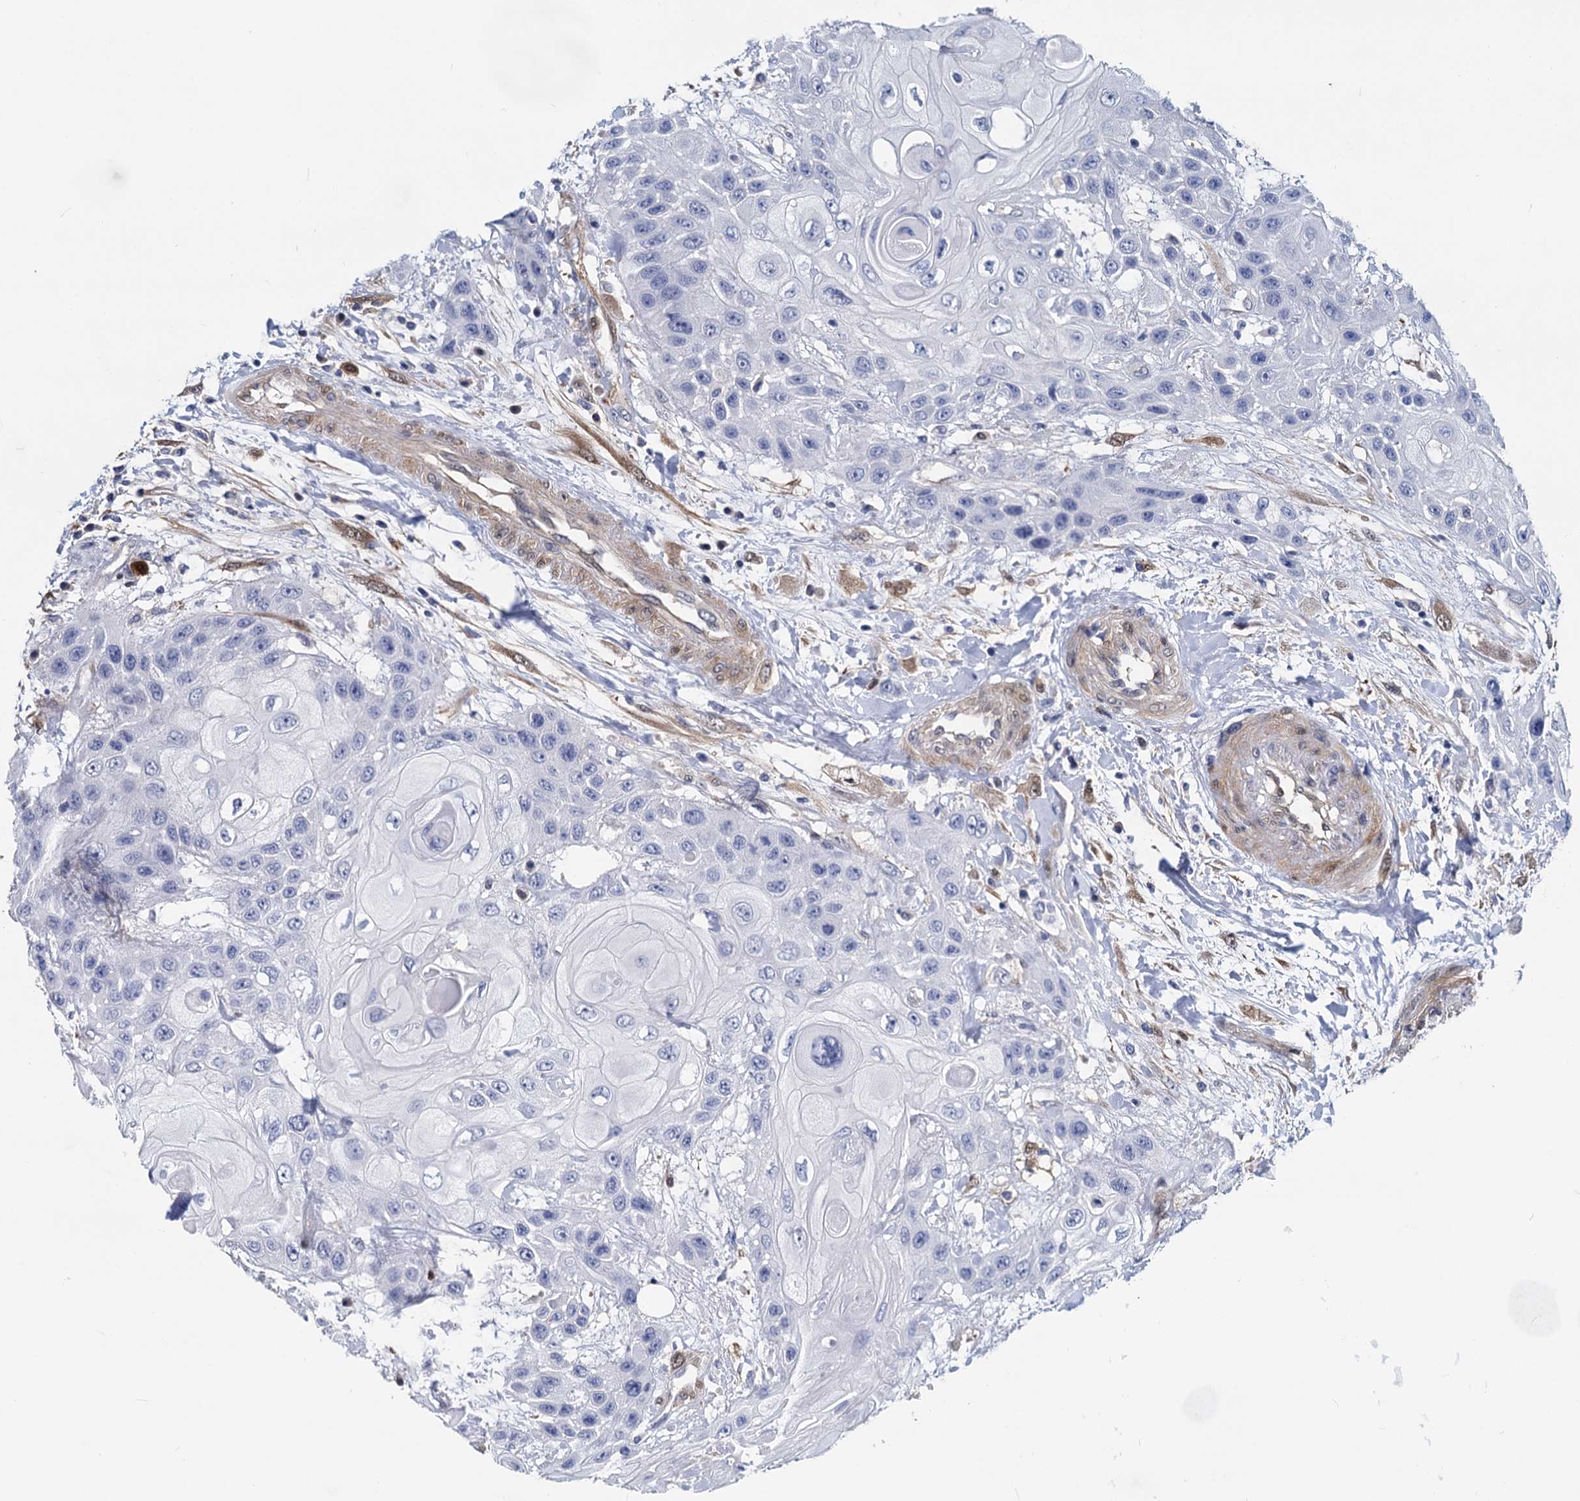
{"staining": {"intensity": "negative", "quantity": "none", "location": "none"}, "tissue": "head and neck cancer", "cell_type": "Tumor cells", "image_type": "cancer", "snomed": [{"axis": "morphology", "description": "Squamous cell carcinoma, NOS"}, {"axis": "topography", "description": "Head-Neck"}], "caption": "DAB (3,3'-diaminobenzidine) immunohistochemical staining of head and neck cancer (squamous cell carcinoma) reveals no significant positivity in tumor cells.", "gene": "GSTM3", "patient": {"sex": "female", "age": 43}}